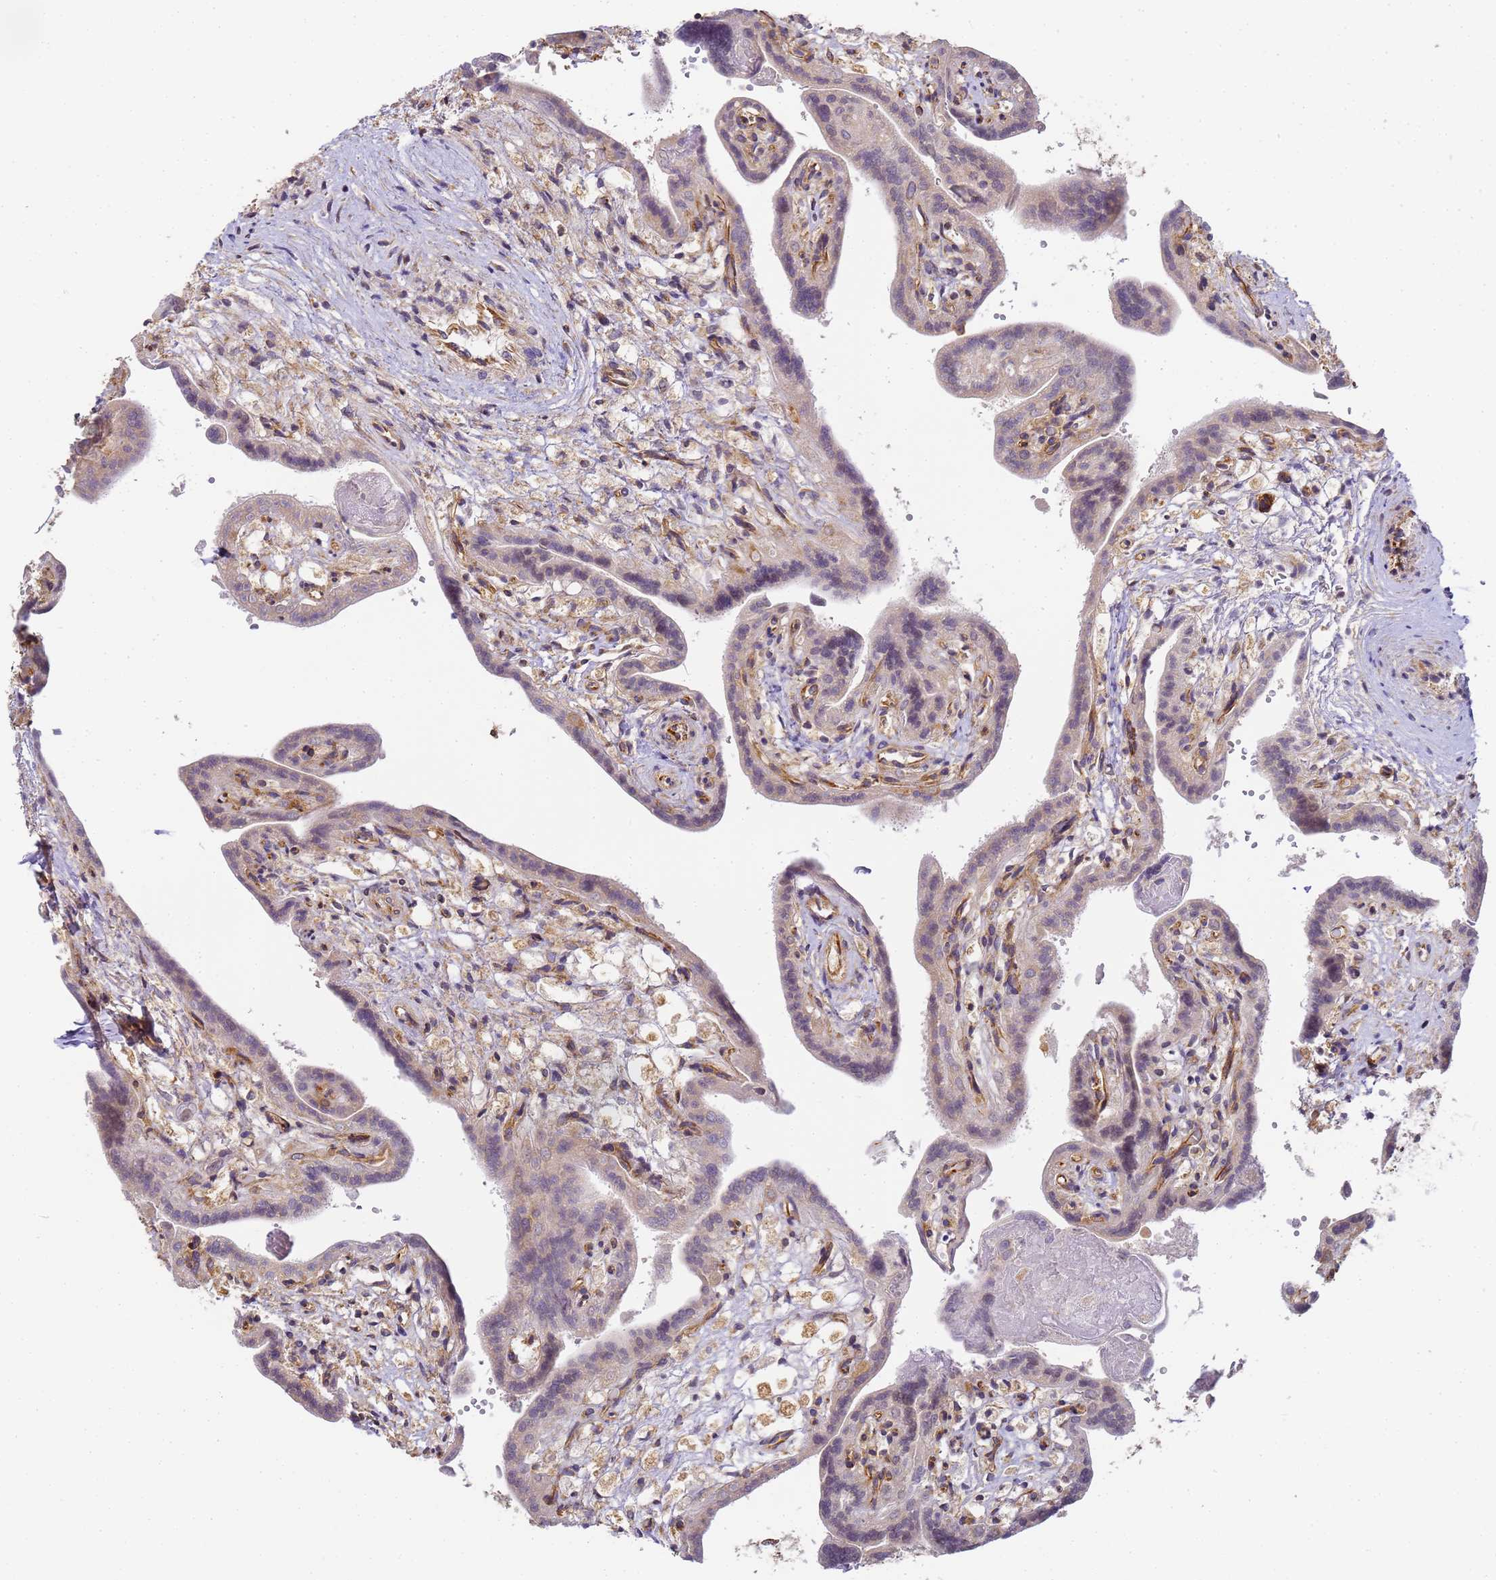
{"staining": {"intensity": "moderate", "quantity": ">75%", "location": "cytoplasmic/membranous"}, "tissue": "placenta", "cell_type": "Decidual cells", "image_type": "normal", "snomed": [{"axis": "morphology", "description": "Normal tissue, NOS"}, {"axis": "topography", "description": "Placenta"}], "caption": "Immunohistochemical staining of normal human placenta exhibits >75% levels of moderate cytoplasmic/membranous protein staining in about >75% of decidual cells.", "gene": "RPL13A", "patient": {"sex": "female", "age": 37}}